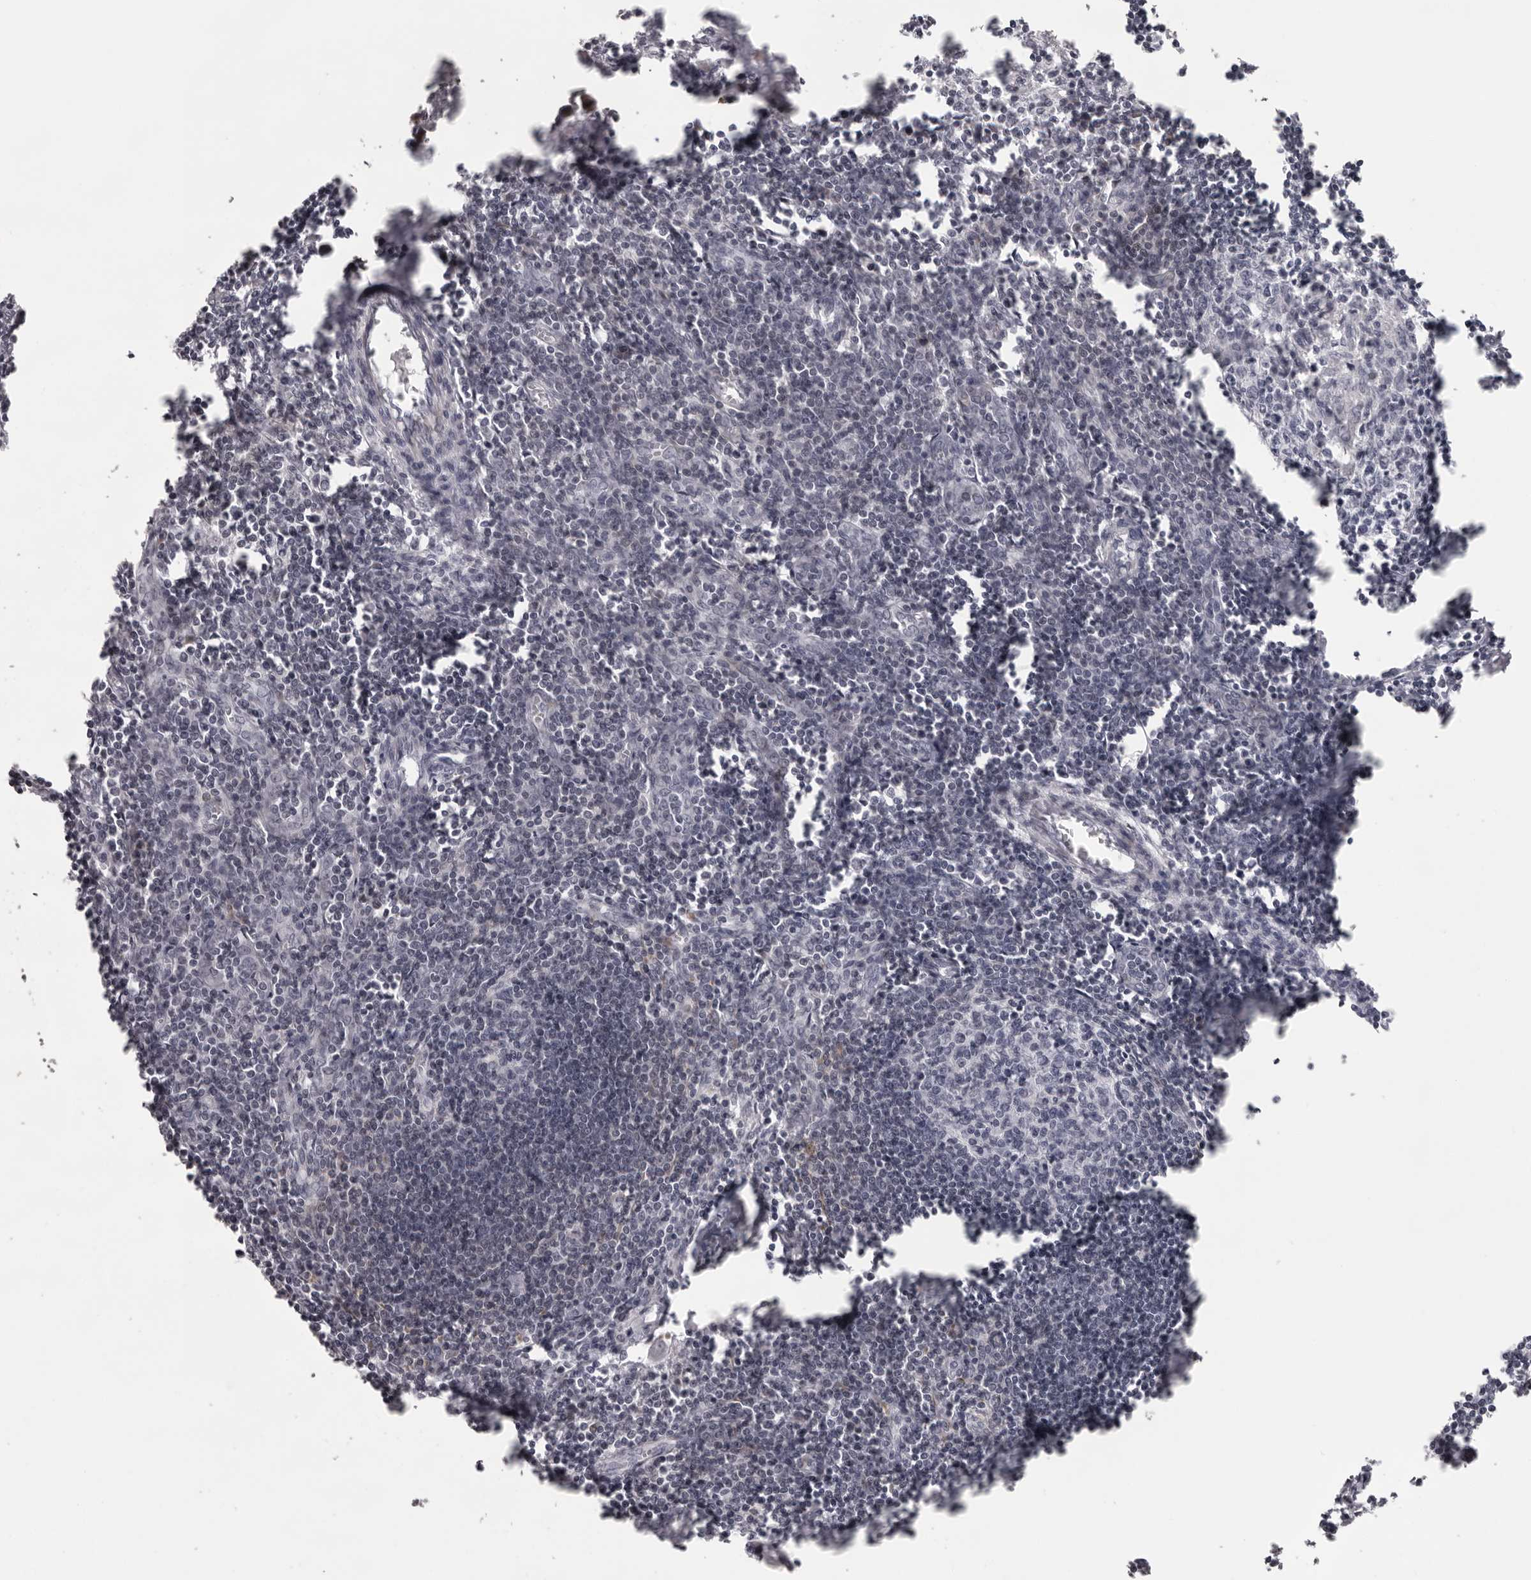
{"staining": {"intensity": "negative", "quantity": "none", "location": "none"}, "tissue": "lymph node", "cell_type": "Germinal center cells", "image_type": "normal", "snomed": [{"axis": "morphology", "description": "Normal tissue, NOS"}, {"axis": "morphology", "description": "Malignant melanoma, Metastatic site"}, {"axis": "topography", "description": "Lymph node"}], "caption": "Image shows no significant protein expression in germinal center cells of normal lymph node.", "gene": "NUDT18", "patient": {"sex": "male", "age": 41}}